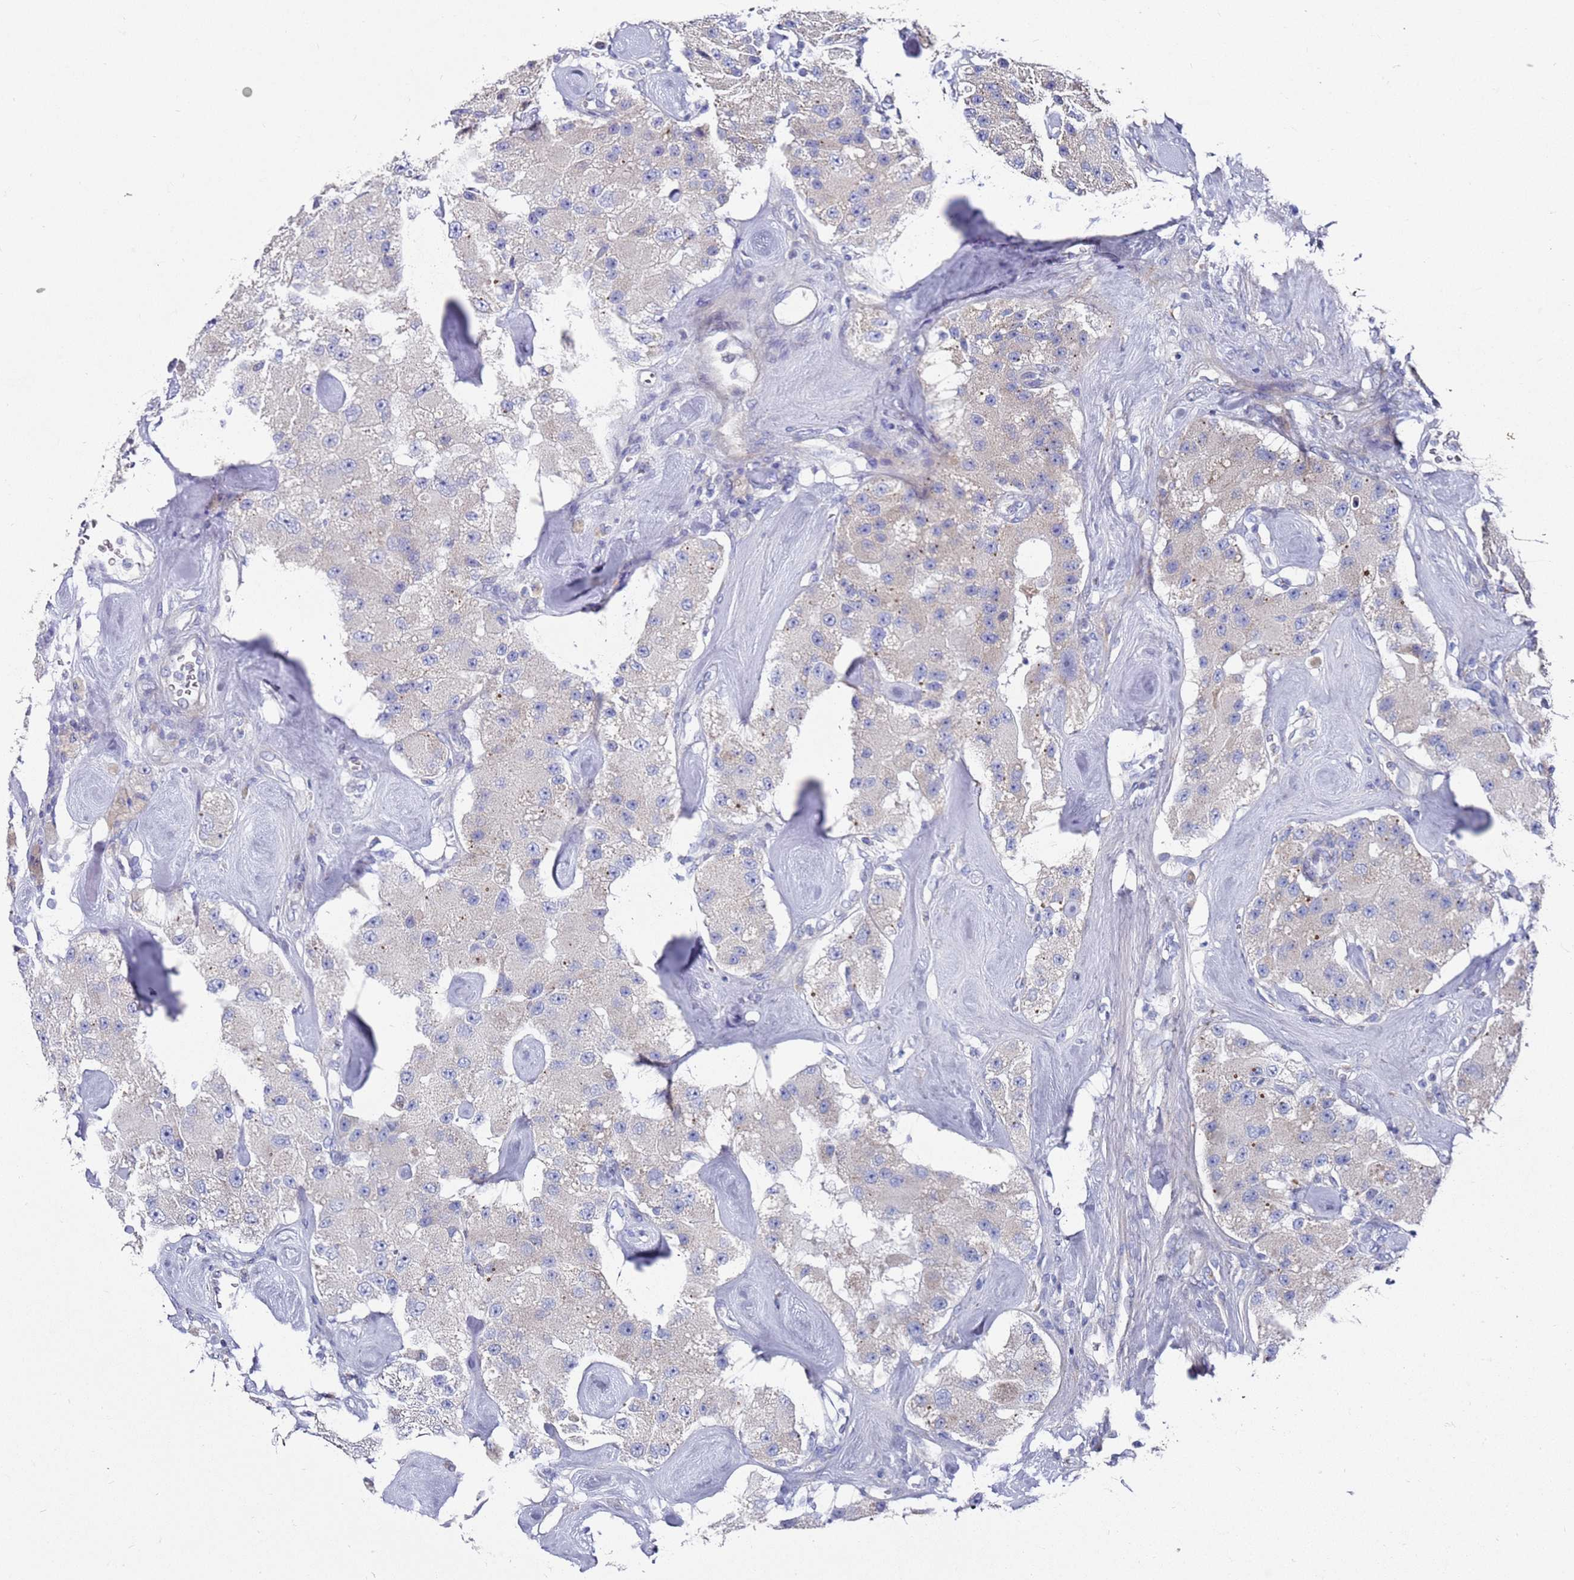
{"staining": {"intensity": "negative", "quantity": "none", "location": "none"}, "tissue": "carcinoid", "cell_type": "Tumor cells", "image_type": "cancer", "snomed": [{"axis": "morphology", "description": "Carcinoid, malignant, NOS"}, {"axis": "topography", "description": "Pancreas"}], "caption": "The IHC photomicrograph has no significant expression in tumor cells of carcinoid tissue.", "gene": "SCAPER", "patient": {"sex": "male", "age": 41}}